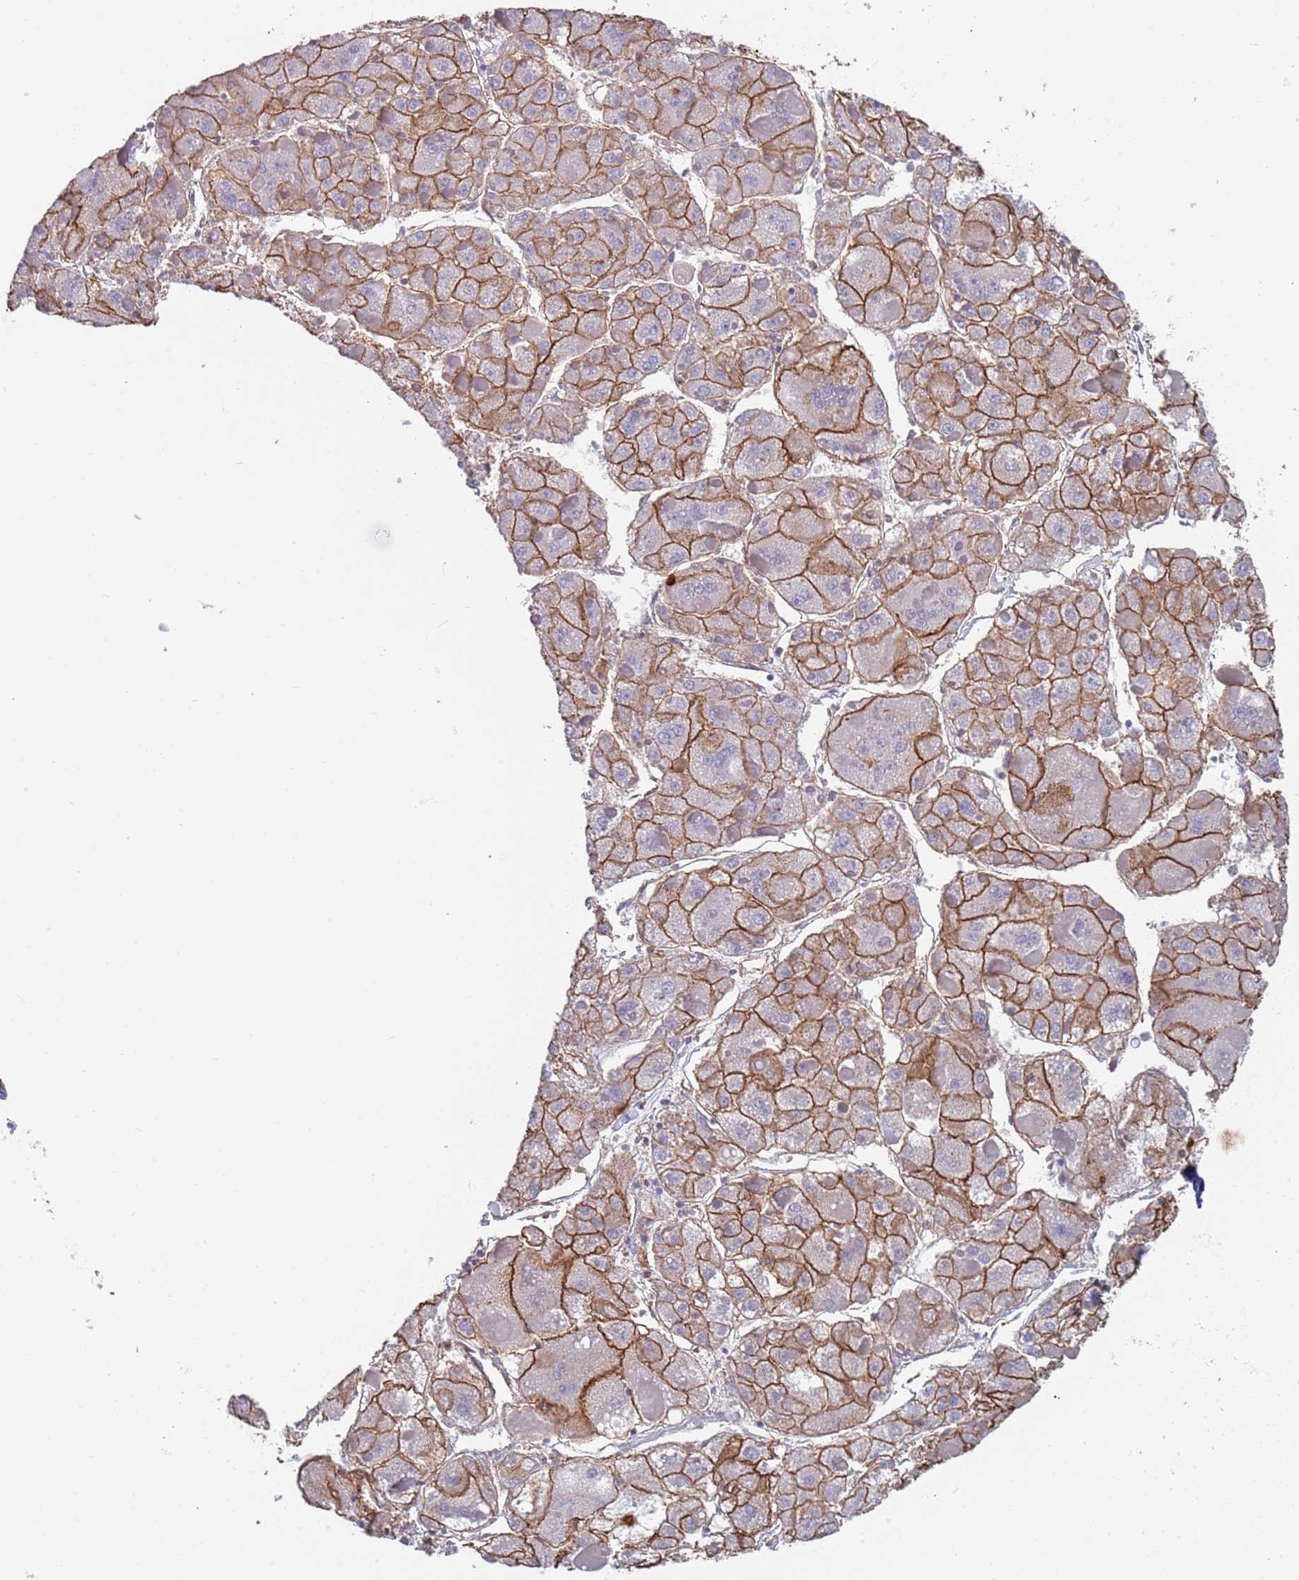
{"staining": {"intensity": "strong", "quantity": ">75%", "location": "cytoplasmic/membranous"}, "tissue": "liver cancer", "cell_type": "Tumor cells", "image_type": "cancer", "snomed": [{"axis": "morphology", "description": "Carcinoma, Hepatocellular, NOS"}, {"axis": "topography", "description": "Liver"}], "caption": "Strong cytoplasmic/membranous staining is present in approximately >75% of tumor cells in liver cancer. The protein of interest is shown in brown color, while the nuclei are stained blue.", "gene": "JAKMIP2", "patient": {"sex": "female", "age": 73}}